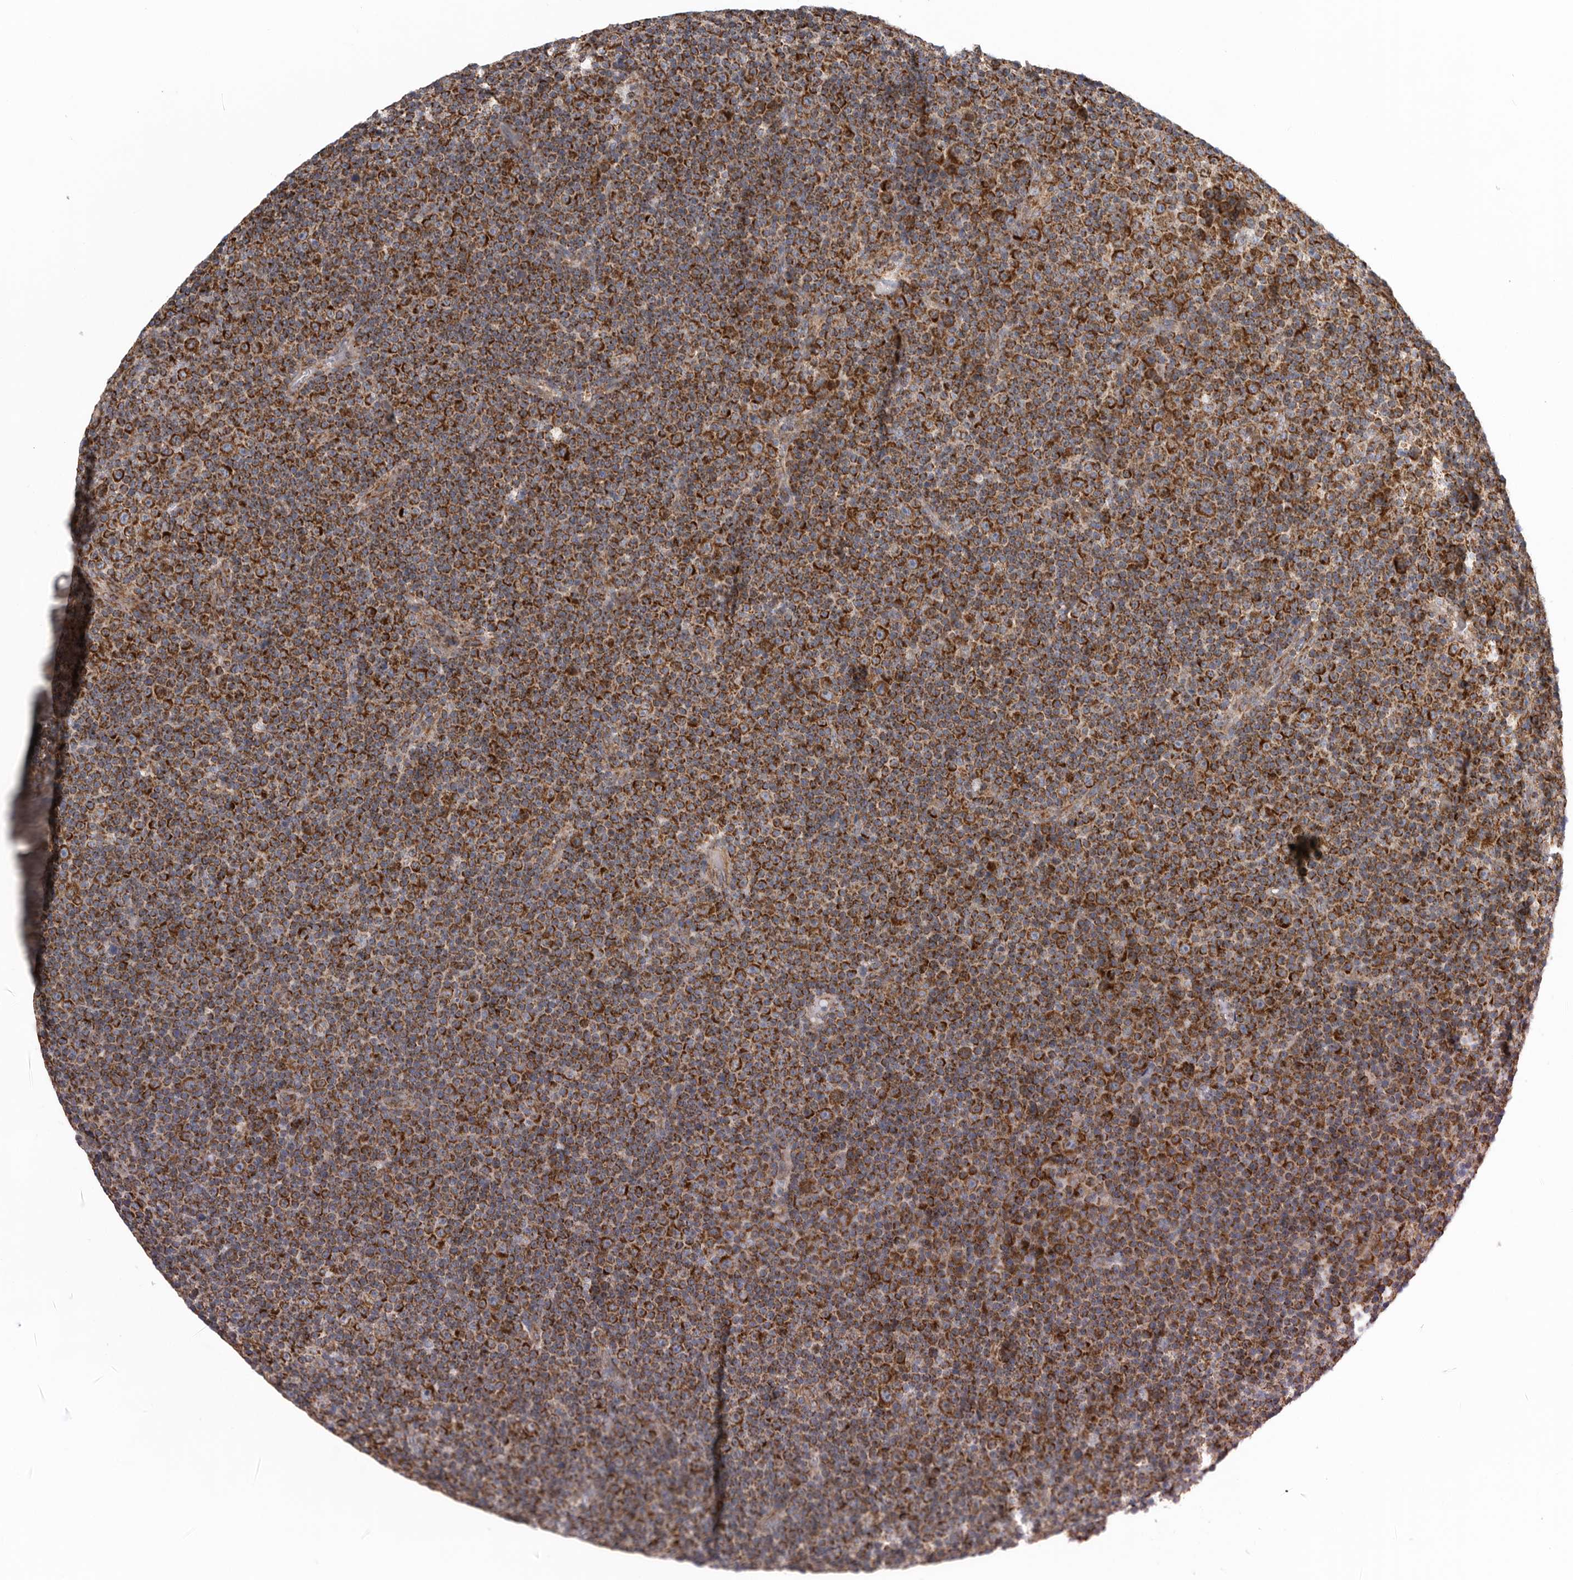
{"staining": {"intensity": "strong", "quantity": ">75%", "location": "cytoplasmic/membranous"}, "tissue": "lymphoma", "cell_type": "Tumor cells", "image_type": "cancer", "snomed": [{"axis": "morphology", "description": "Malignant lymphoma, non-Hodgkin's type, Low grade"}, {"axis": "topography", "description": "Lymph node"}], "caption": "Immunohistochemical staining of lymphoma demonstrates high levels of strong cytoplasmic/membranous expression in approximately >75% of tumor cells.", "gene": "FKBP8", "patient": {"sex": "female", "age": 67}}